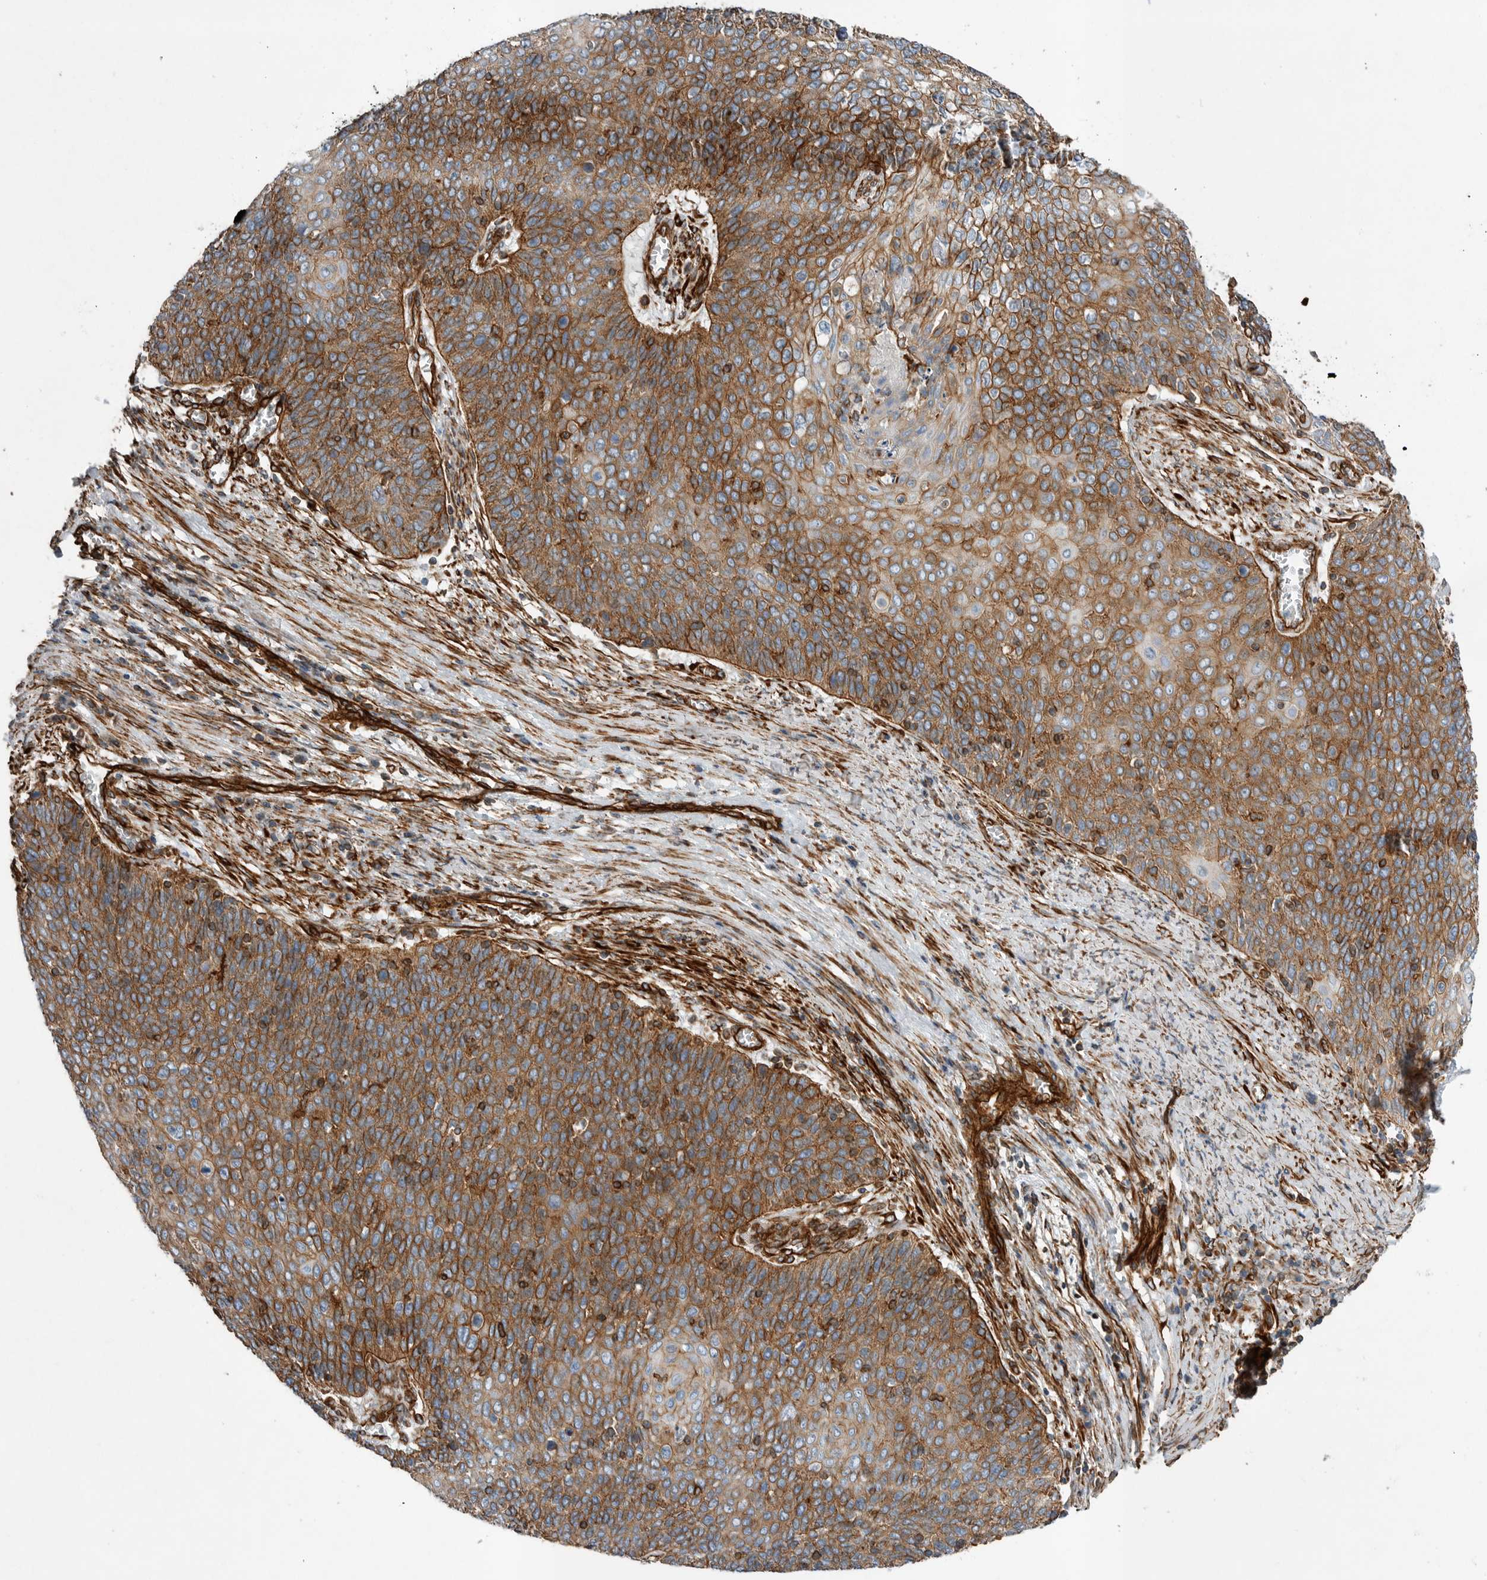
{"staining": {"intensity": "strong", "quantity": ">75%", "location": "cytoplasmic/membranous"}, "tissue": "cervical cancer", "cell_type": "Tumor cells", "image_type": "cancer", "snomed": [{"axis": "morphology", "description": "Squamous cell carcinoma, NOS"}, {"axis": "topography", "description": "Cervix"}], "caption": "Protein staining demonstrates strong cytoplasmic/membranous staining in approximately >75% of tumor cells in cervical cancer.", "gene": "PLEC", "patient": {"sex": "female", "age": 39}}